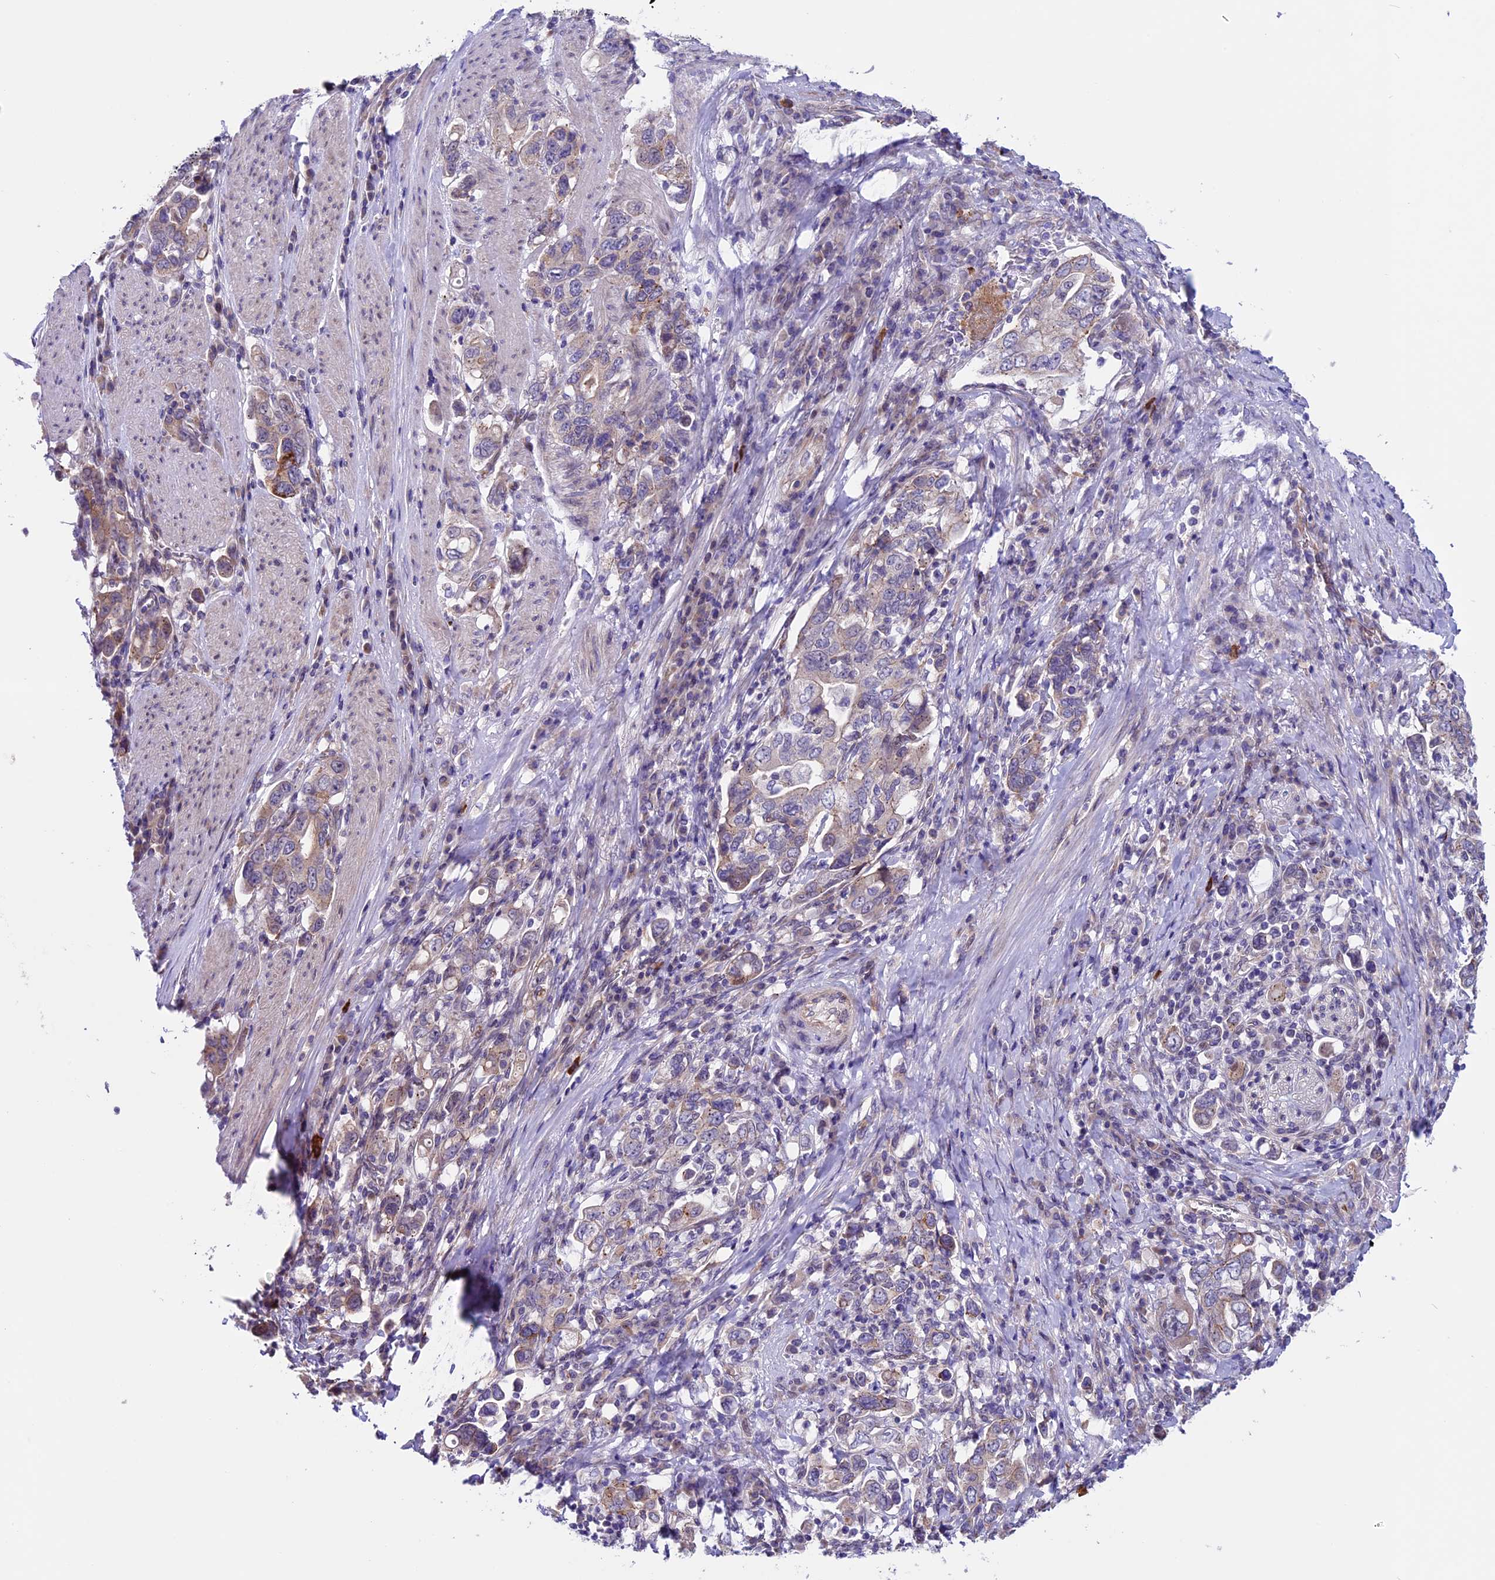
{"staining": {"intensity": "weak", "quantity": "25%-75%", "location": "cytoplasmic/membranous"}, "tissue": "stomach cancer", "cell_type": "Tumor cells", "image_type": "cancer", "snomed": [{"axis": "morphology", "description": "Adenocarcinoma, NOS"}, {"axis": "topography", "description": "Stomach, upper"}, {"axis": "topography", "description": "Stomach"}], "caption": "Protein staining exhibits weak cytoplasmic/membranous expression in approximately 25%-75% of tumor cells in stomach cancer (adenocarcinoma).", "gene": "TMEM171", "patient": {"sex": "male", "age": 62}}